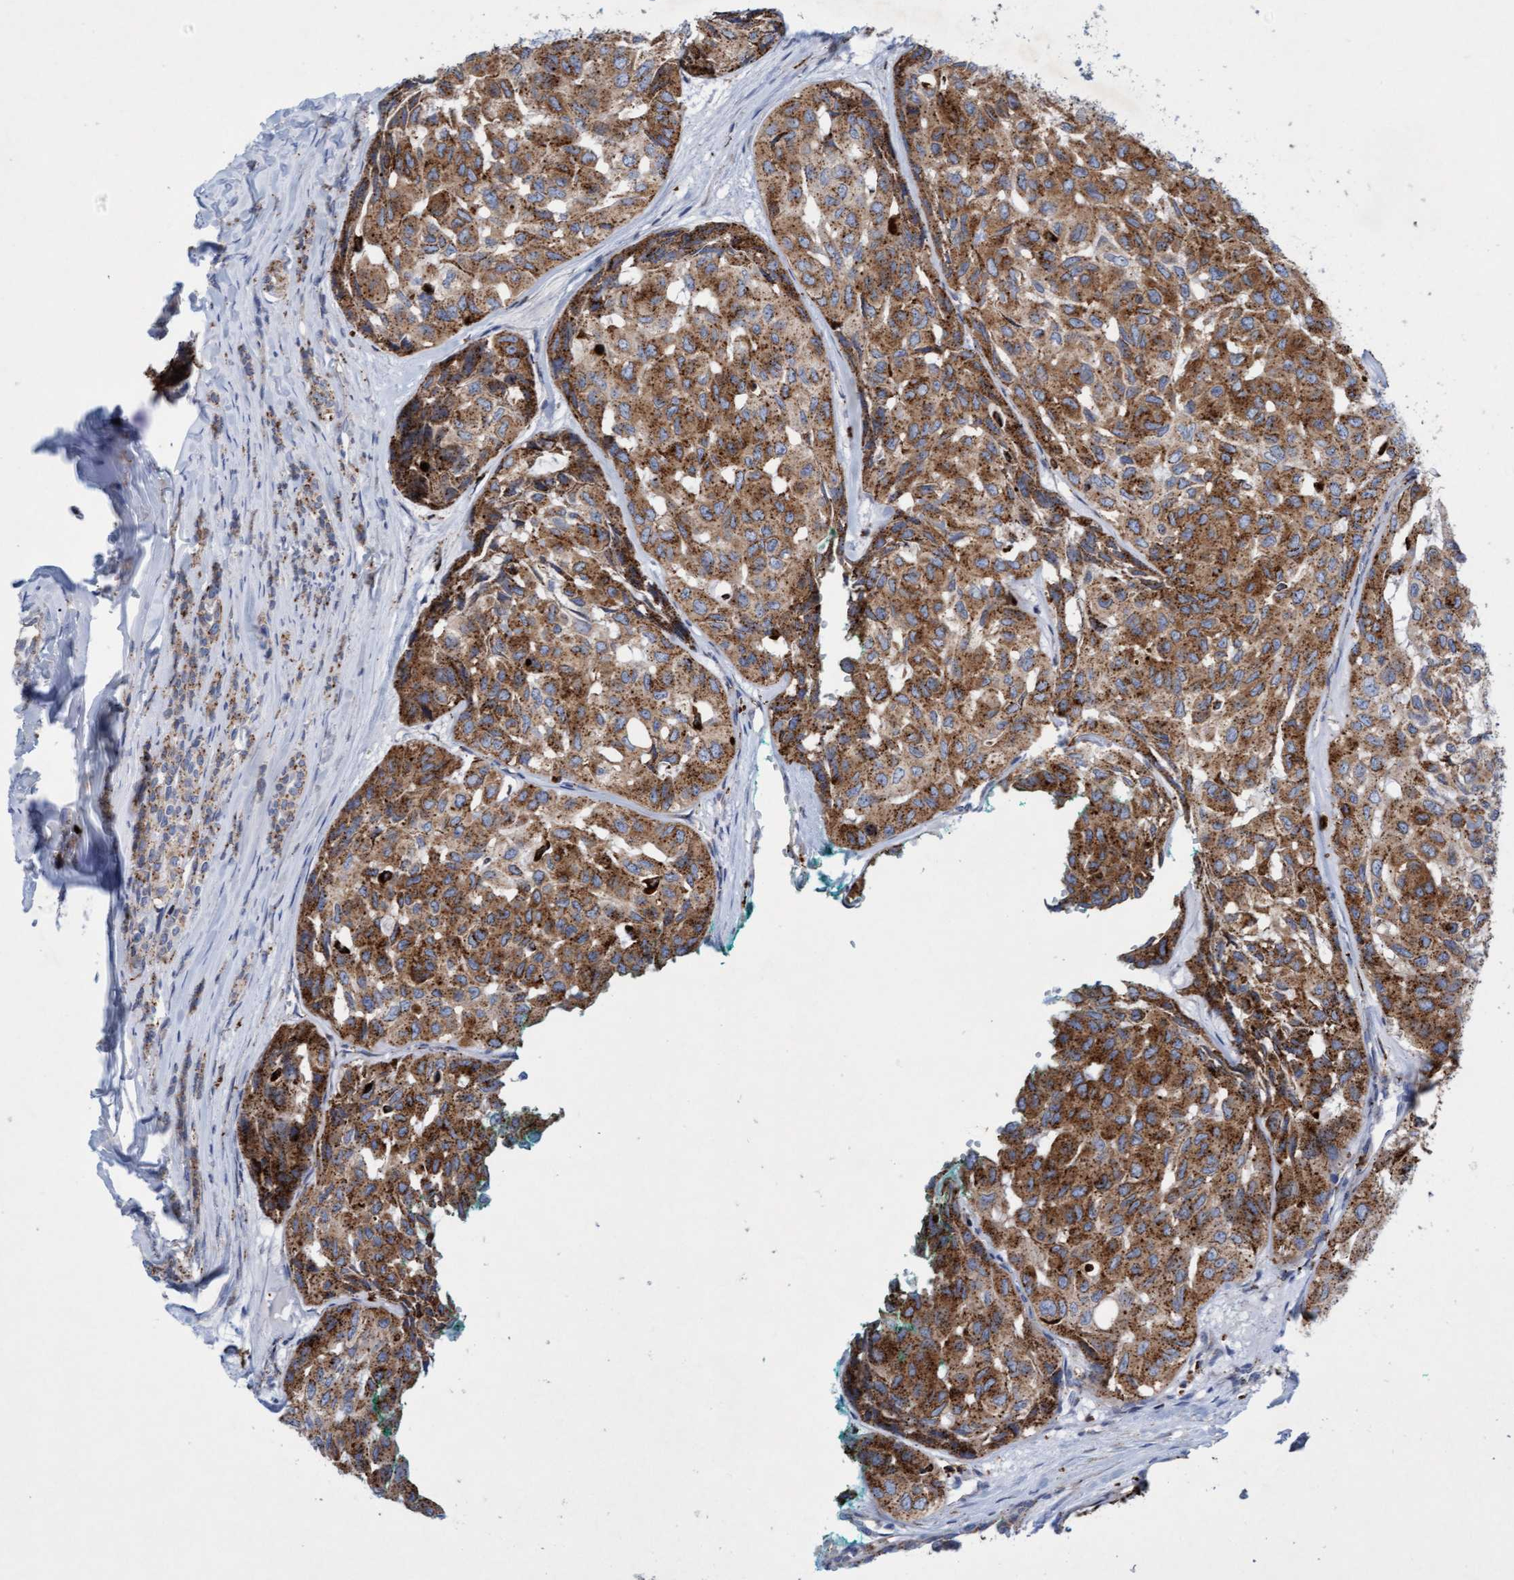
{"staining": {"intensity": "strong", "quantity": ">75%", "location": "cytoplasmic/membranous"}, "tissue": "head and neck cancer", "cell_type": "Tumor cells", "image_type": "cancer", "snomed": [{"axis": "morphology", "description": "Adenocarcinoma, NOS"}, {"axis": "topography", "description": "Salivary gland, NOS"}, {"axis": "topography", "description": "Head-Neck"}], "caption": "The image reveals a brown stain indicating the presence of a protein in the cytoplasmic/membranous of tumor cells in head and neck cancer.", "gene": "SGSH", "patient": {"sex": "female", "age": 76}}